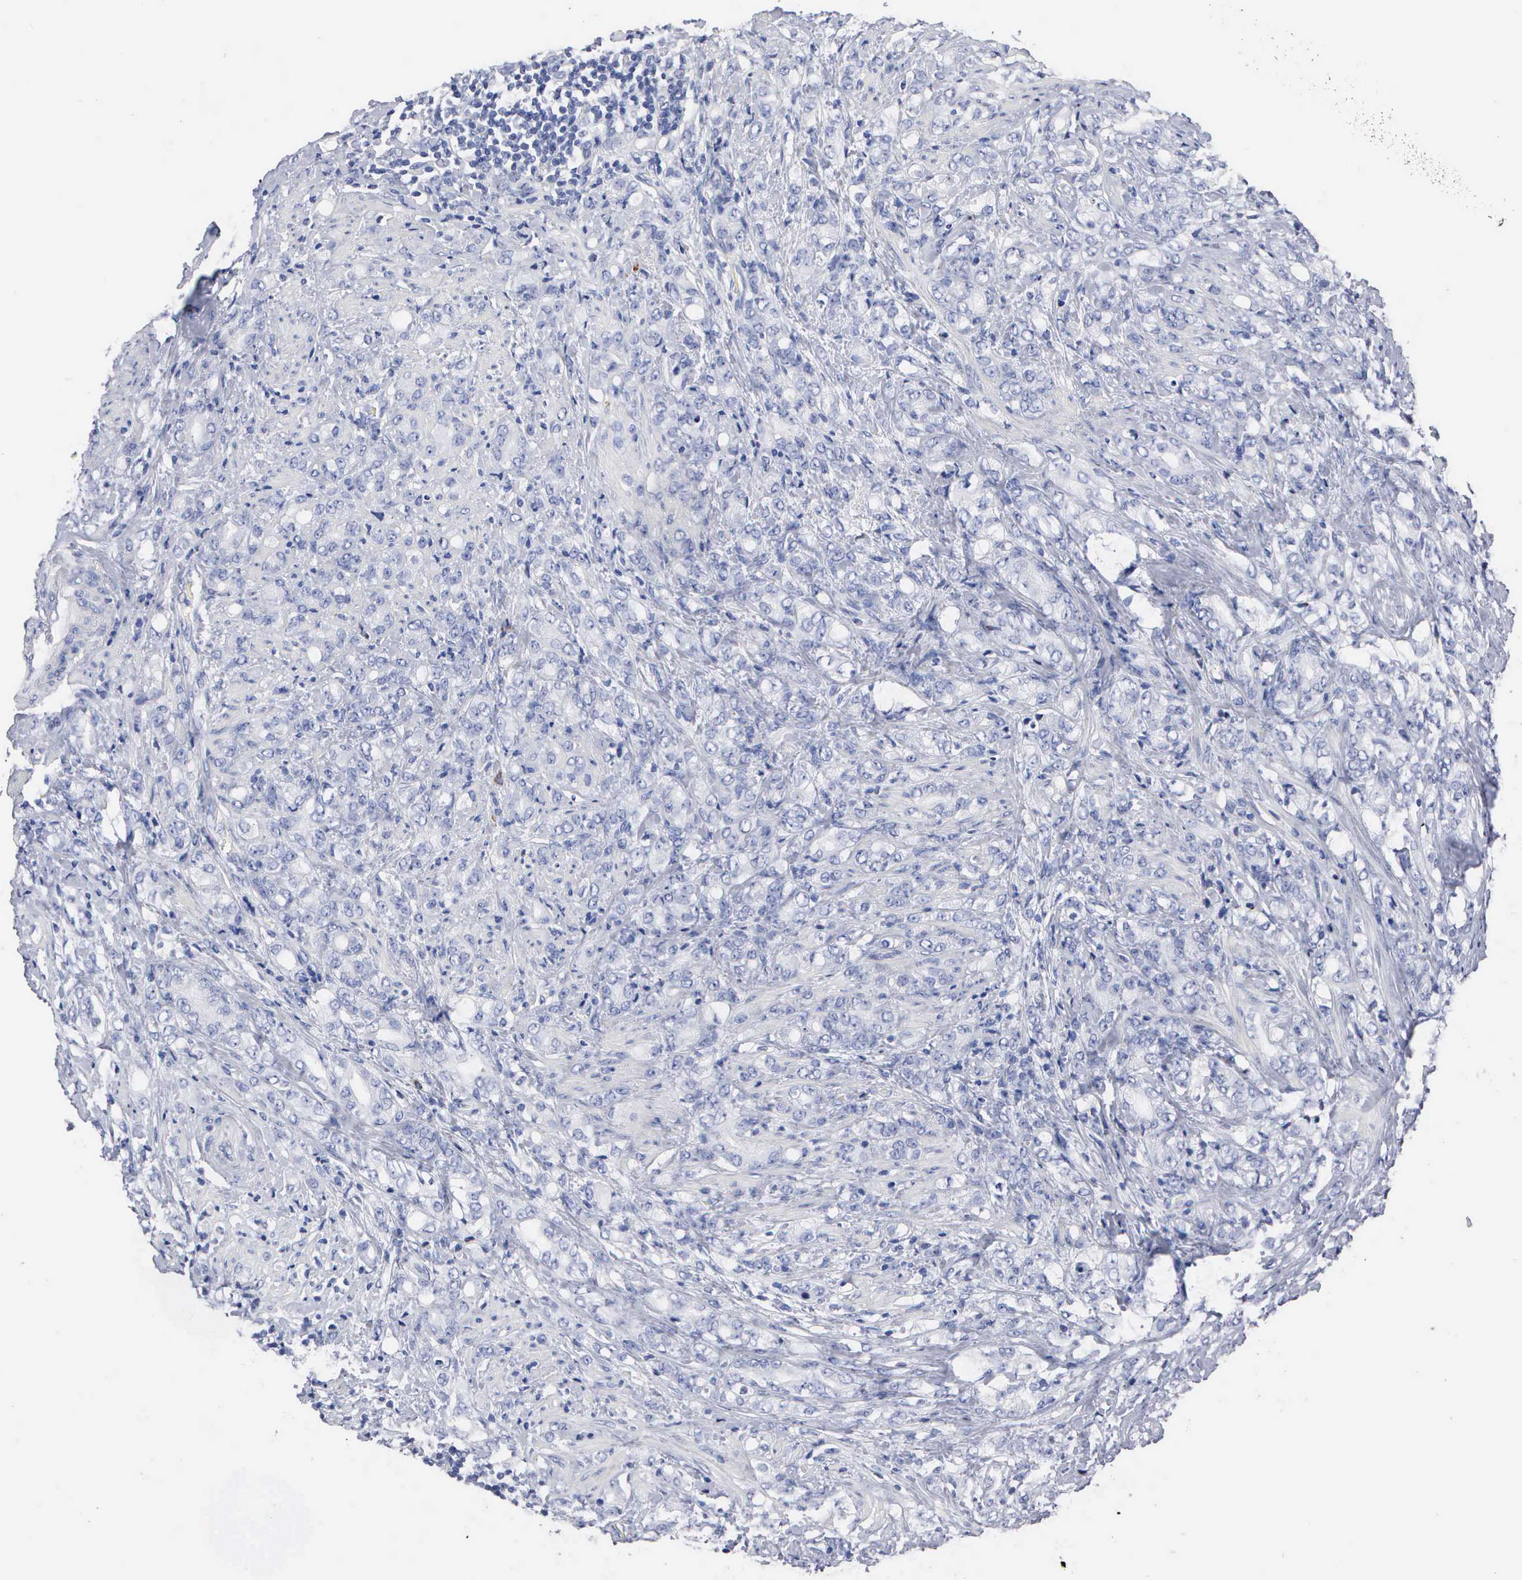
{"staining": {"intensity": "negative", "quantity": "none", "location": "none"}, "tissue": "prostate cancer", "cell_type": "Tumor cells", "image_type": "cancer", "snomed": [{"axis": "morphology", "description": "Adenocarcinoma, Medium grade"}, {"axis": "topography", "description": "Prostate"}], "caption": "Human prostate adenocarcinoma (medium-grade) stained for a protein using IHC exhibits no positivity in tumor cells.", "gene": "ASPHD2", "patient": {"sex": "male", "age": 59}}